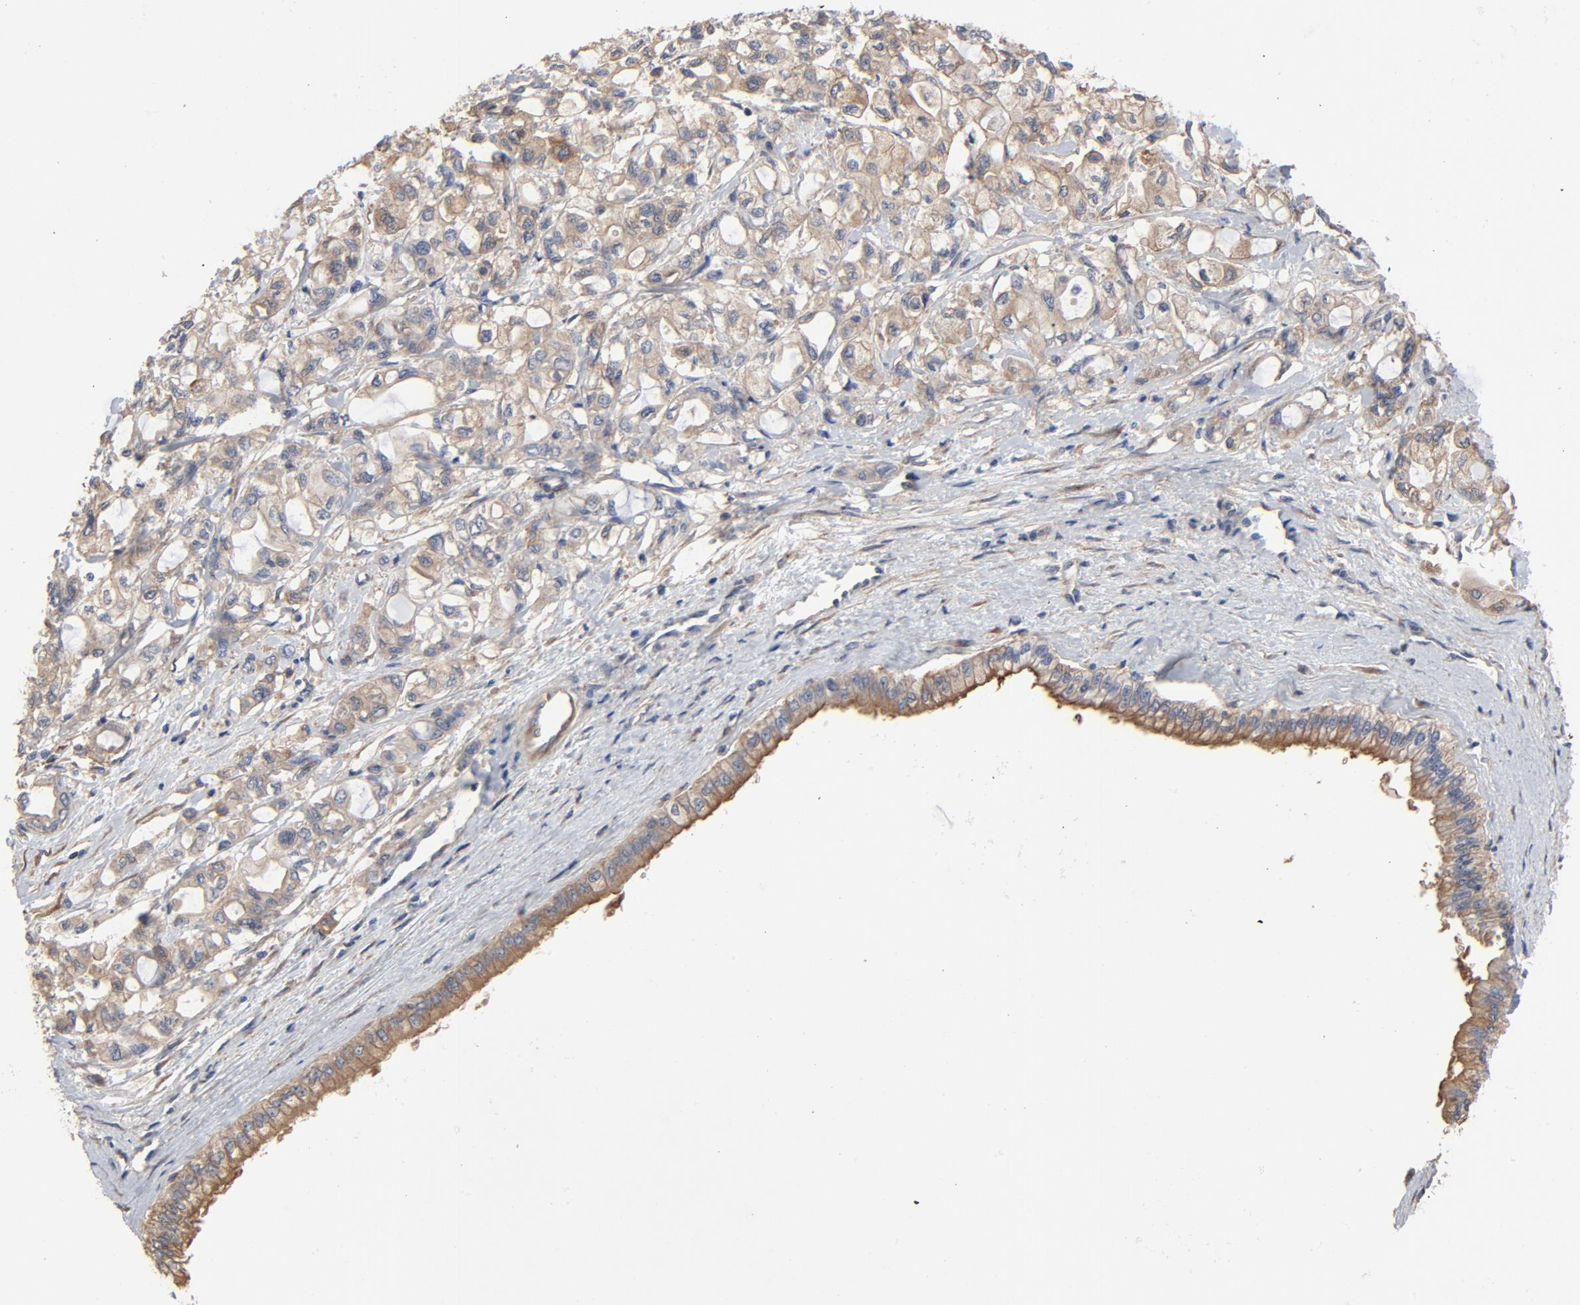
{"staining": {"intensity": "moderate", "quantity": ">75%", "location": "cytoplasmic/membranous"}, "tissue": "pancreatic cancer", "cell_type": "Tumor cells", "image_type": "cancer", "snomed": [{"axis": "morphology", "description": "Adenocarcinoma, NOS"}, {"axis": "topography", "description": "Pancreas"}], "caption": "The micrograph shows immunohistochemical staining of pancreatic adenocarcinoma. There is moderate cytoplasmic/membranous staining is seen in about >75% of tumor cells. Immunohistochemistry (ihc) stains the protein in brown and the nuclei are stained blue.", "gene": "DYNLT3", "patient": {"sex": "male", "age": 79}}